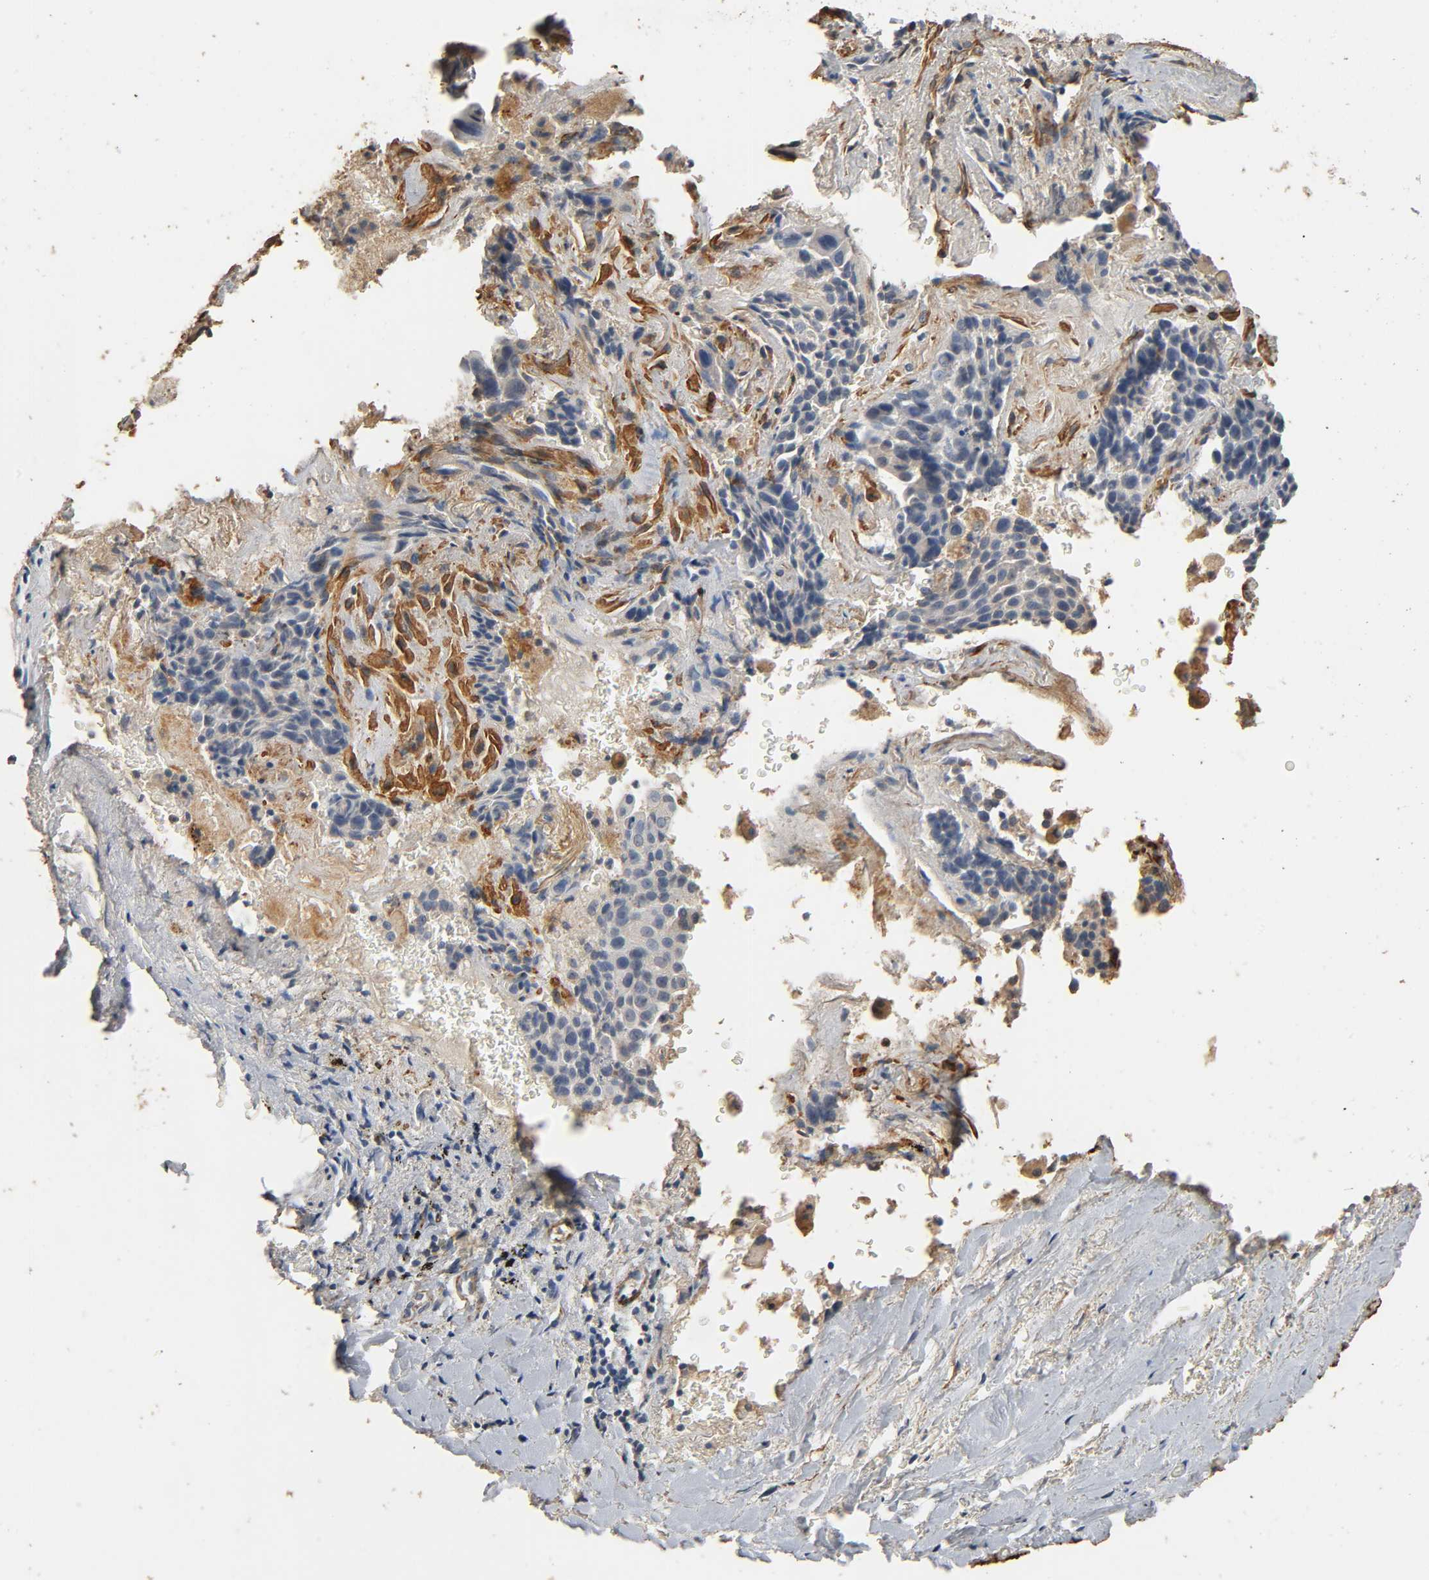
{"staining": {"intensity": "weak", "quantity": "25%-75%", "location": "cytoplasmic/membranous"}, "tissue": "lung cancer", "cell_type": "Tumor cells", "image_type": "cancer", "snomed": [{"axis": "morphology", "description": "Squamous cell carcinoma, NOS"}, {"axis": "topography", "description": "Lung"}], "caption": "Lung cancer was stained to show a protein in brown. There is low levels of weak cytoplasmic/membranous staining in about 25%-75% of tumor cells. The staining was performed using DAB, with brown indicating positive protein expression. Nuclei are stained blue with hematoxylin.", "gene": "GSTA3", "patient": {"sex": "male", "age": 54}}